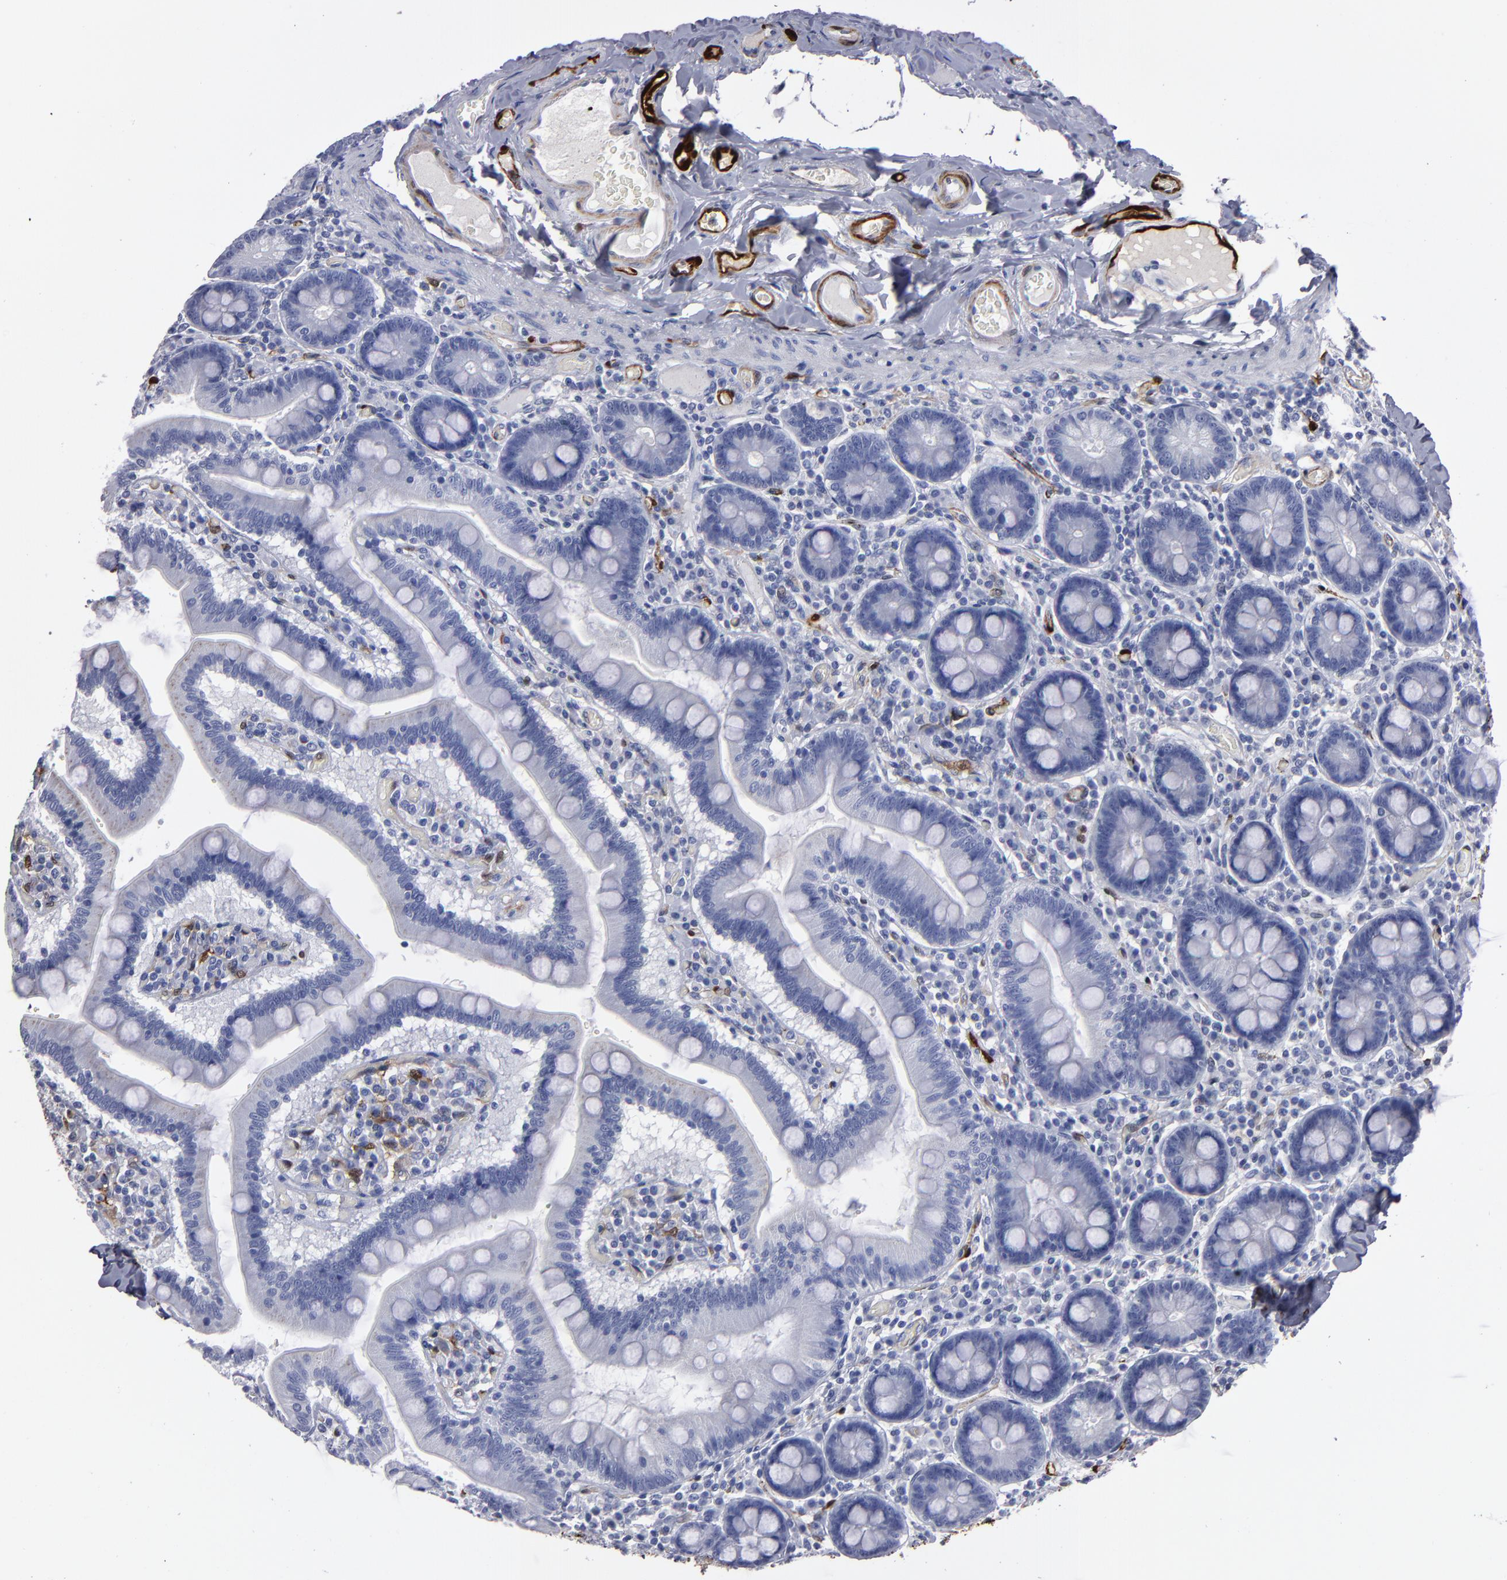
{"staining": {"intensity": "negative", "quantity": "none", "location": "none"}, "tissue": "duodenum", "cell_type": "Glandular cells", "image_type": "normal", "snomed": [{"axis": "morphology", "description": "Normal tissue, NOS"}, {"axis": "topography", "description": "Duodenum"}], "caption": "A histopathology image of duodenum stained for a protein displays no brown staining in glandular cells.", "gene": "FABP4", "patient": {"sex": "male", "age": 66}}